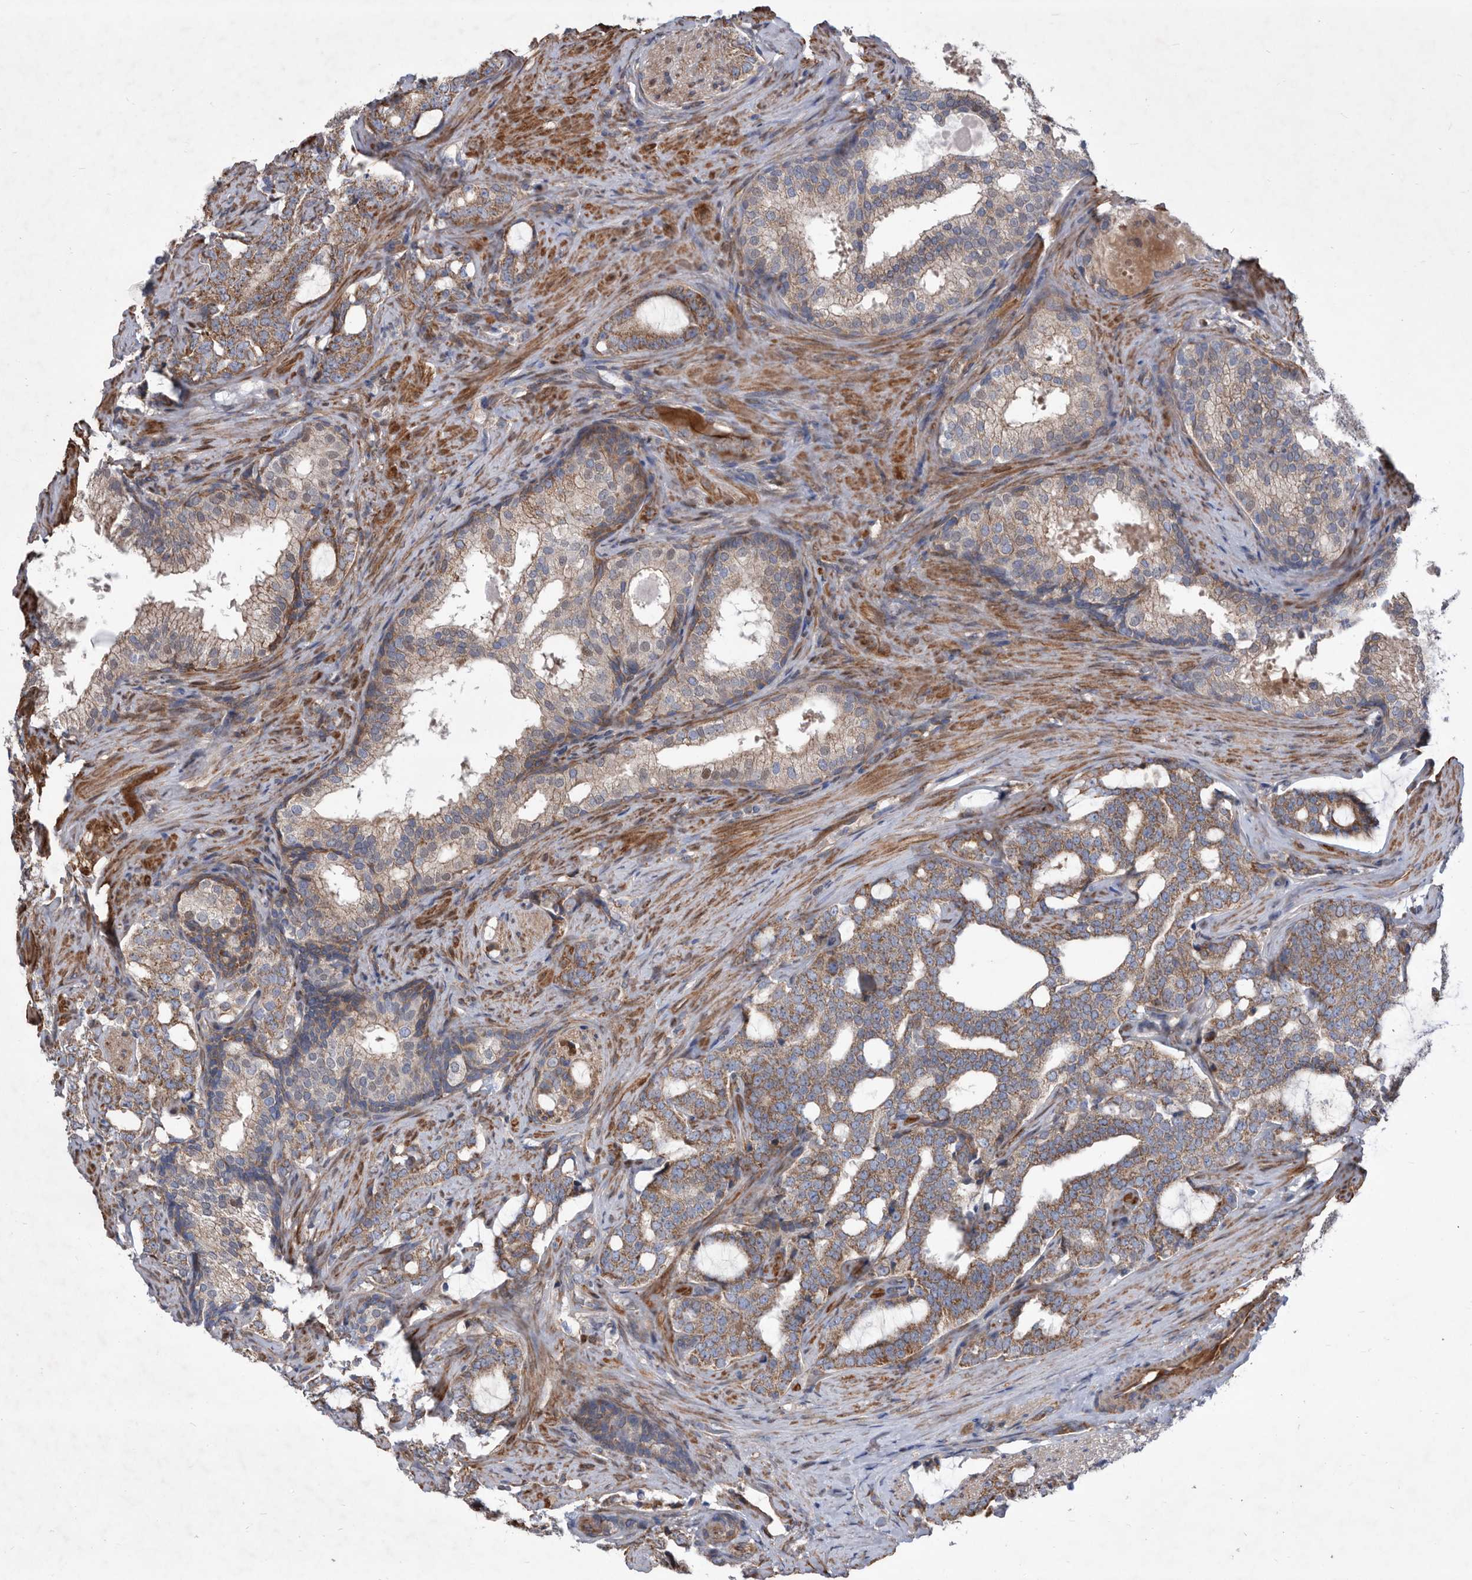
{"staining": {"intensity": "moderate", "quantity": "25%-75%", "location": "cytoplasmic/membranous"}, "tissue": "prostate cancer", "cell_type": "Tumor cells", "image_type": "cancer", "snomed": [{"axis": "morphology", "description": "Adenocarcinoma, High grade"}, {"axis": "topography", "description": "Prostate"}], "caption": "Immunohistochemistry (IHC) image of neoplastic tissue: human prostate cancer stained using immunohistochemistry reveals medium levels of moderate protein expression localized specifically in the cytoplasmic/membranous of tumor cells, appearing as a cytoplasmic/membranous brown color.", "gene": "ATP13A3", "patient": {"sex": "male", "age": 64}}